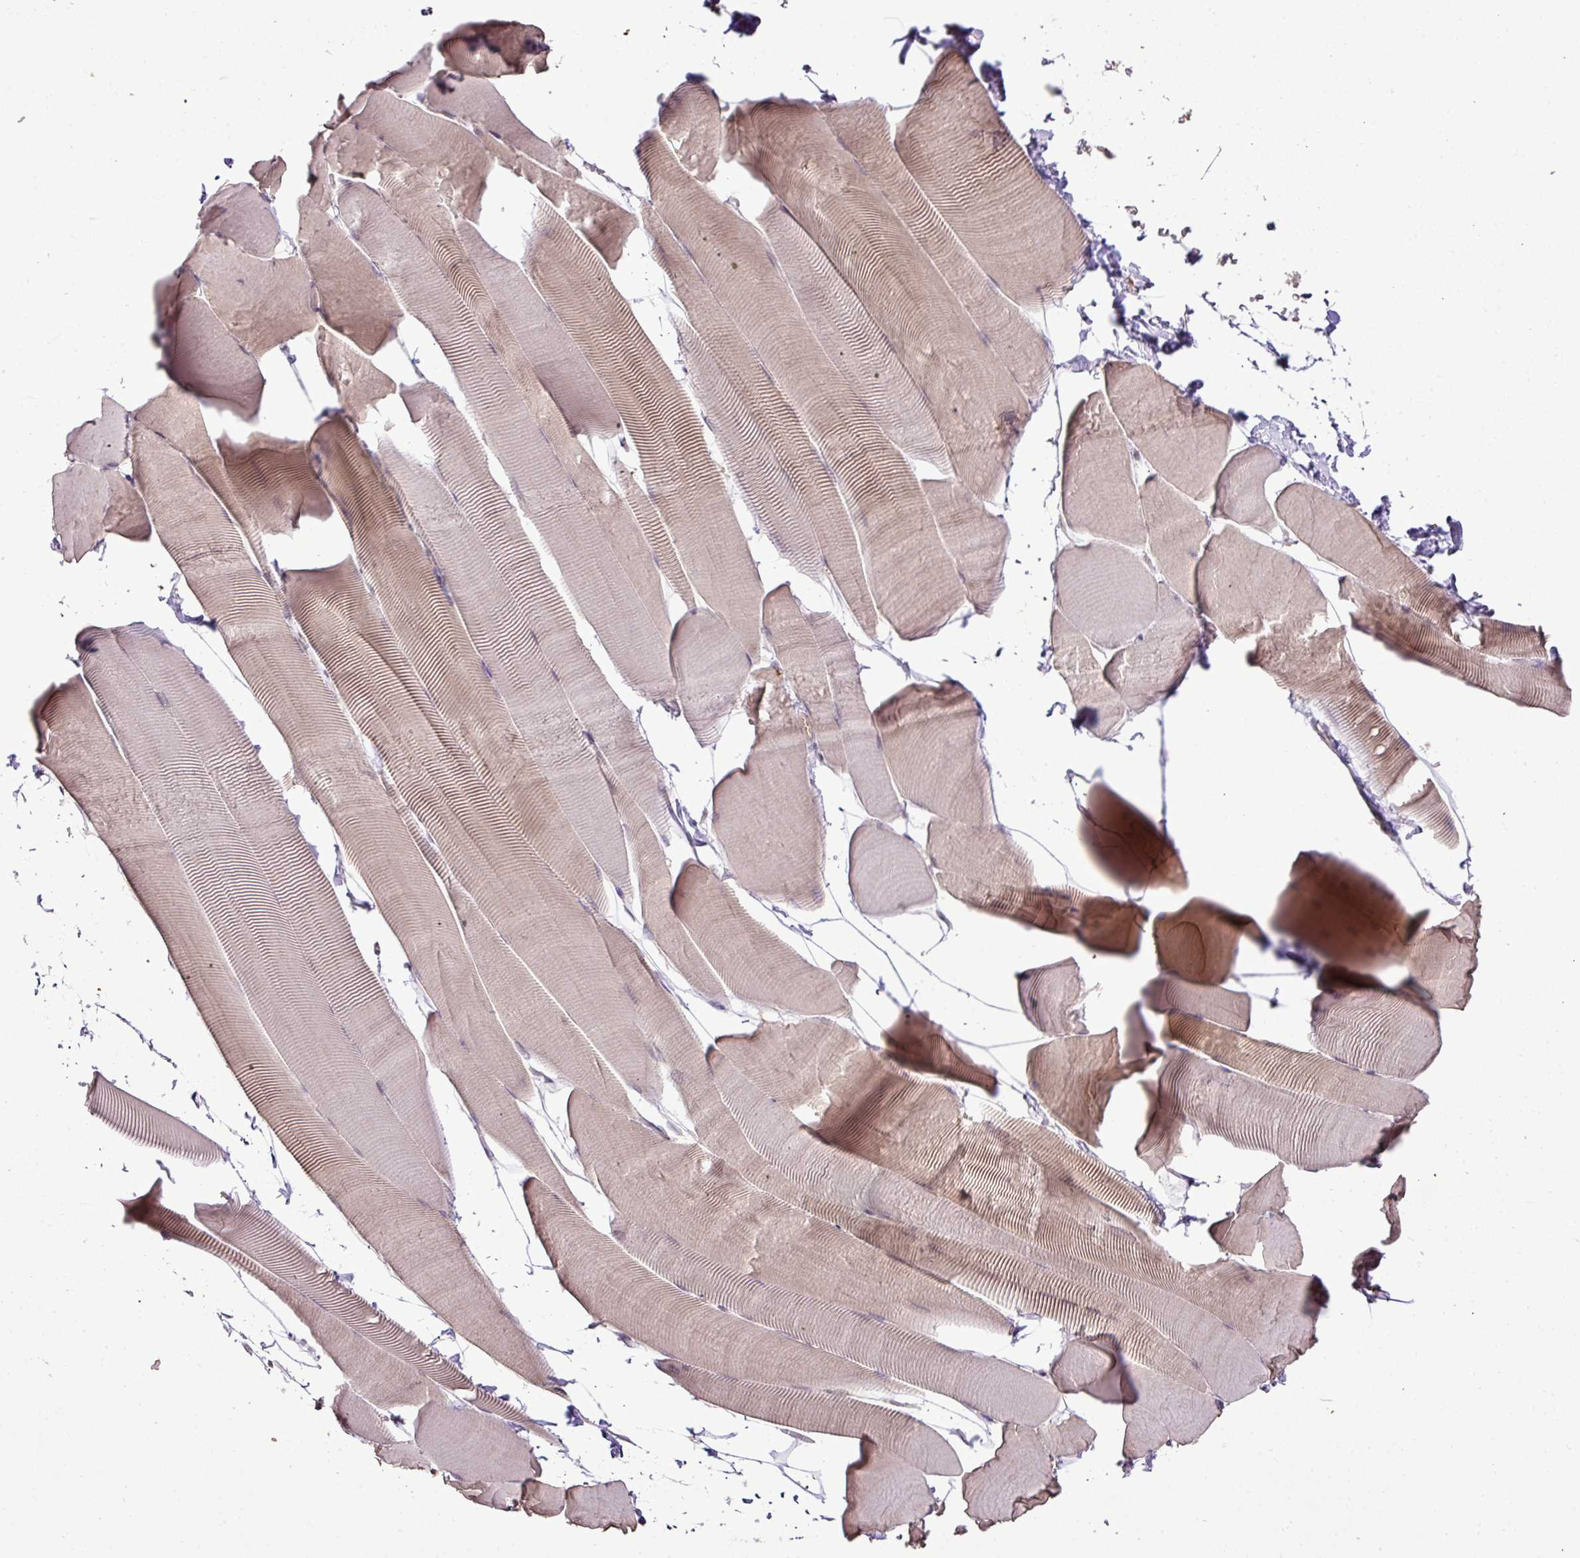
{"staining": {"intensity": "weak", "quantity": "25%-75%", "location": "cytoplasmic/membranous"}, "tissue": "skeletal muscle", "cell_type": "Myocytes", "image_type": "normal", "snomed": [{"axis": "morphology", "description": "Normal tissue, NOS"}, {"axis": "topography", "description": "Skeletal muscle"}], "caption": "A low amount of weak cytoplasmic/membranous expression is seen in approximately 25%-75% of myocytes in normal skeletal muscle.", "gene": "DNAAF4", "patient": {"sex": "male", "age": 25}}